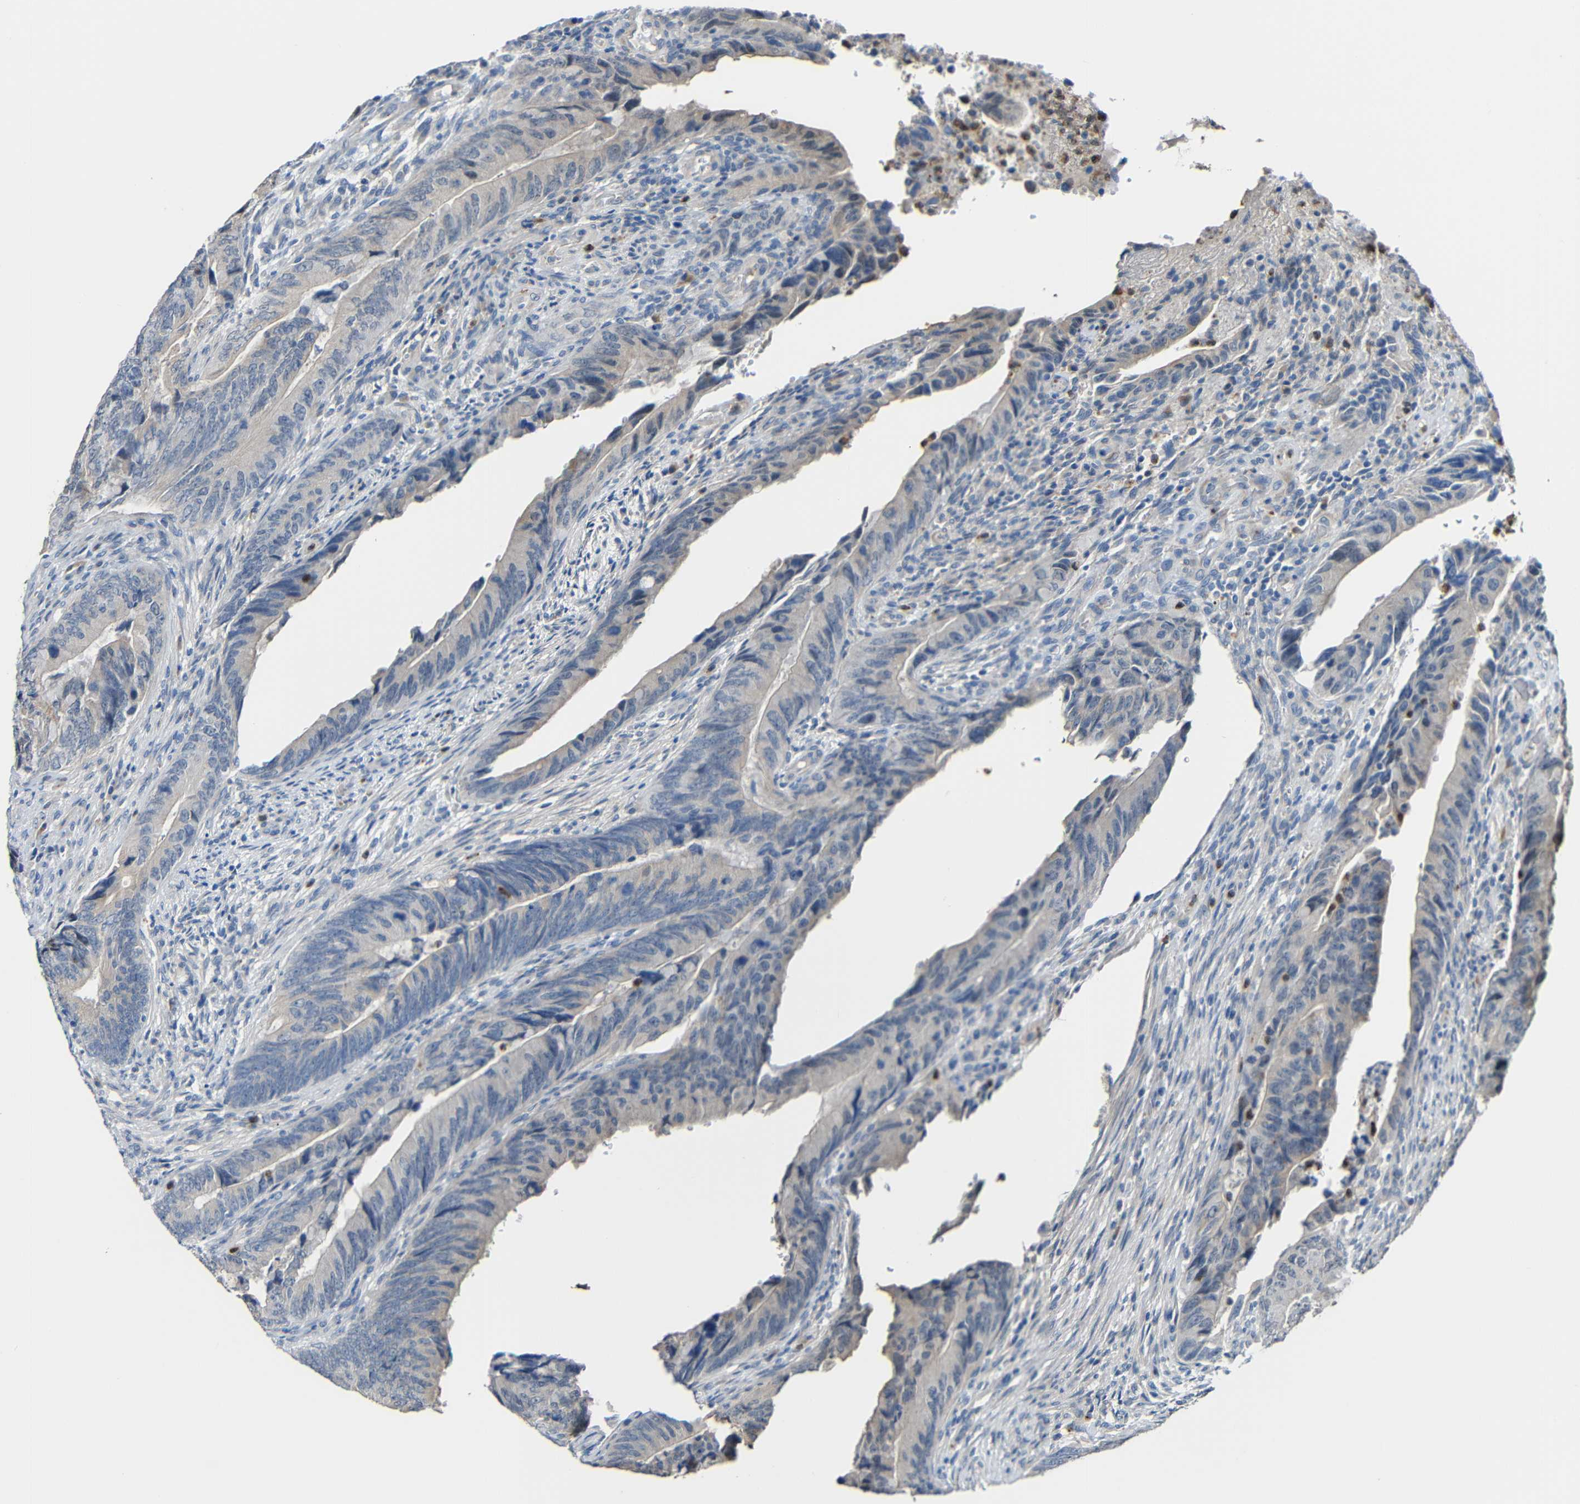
{"staining": {"intensity": "weak", "quantity": "<25%", "location": "cytoplasmic/membranous"}, "tissue": "colorectal cancer", "cell_type": "Tumor cells", "image_type": "cancer", "snomed": [{"axis": "morphology", "description": "Normal tissue, NOS"}, {"axis": "morphology", "description": "Adenocarcinoma, NOS"}, {"axis": "topography", "description": "Colon"}], "caption": "The immunohistochemistry histopathology image has no significant expression in tumor cells of colorectal adenocarcinoma tissue.", "gene": "STBD1", "patient": {"sex": "male", "age": 56}}